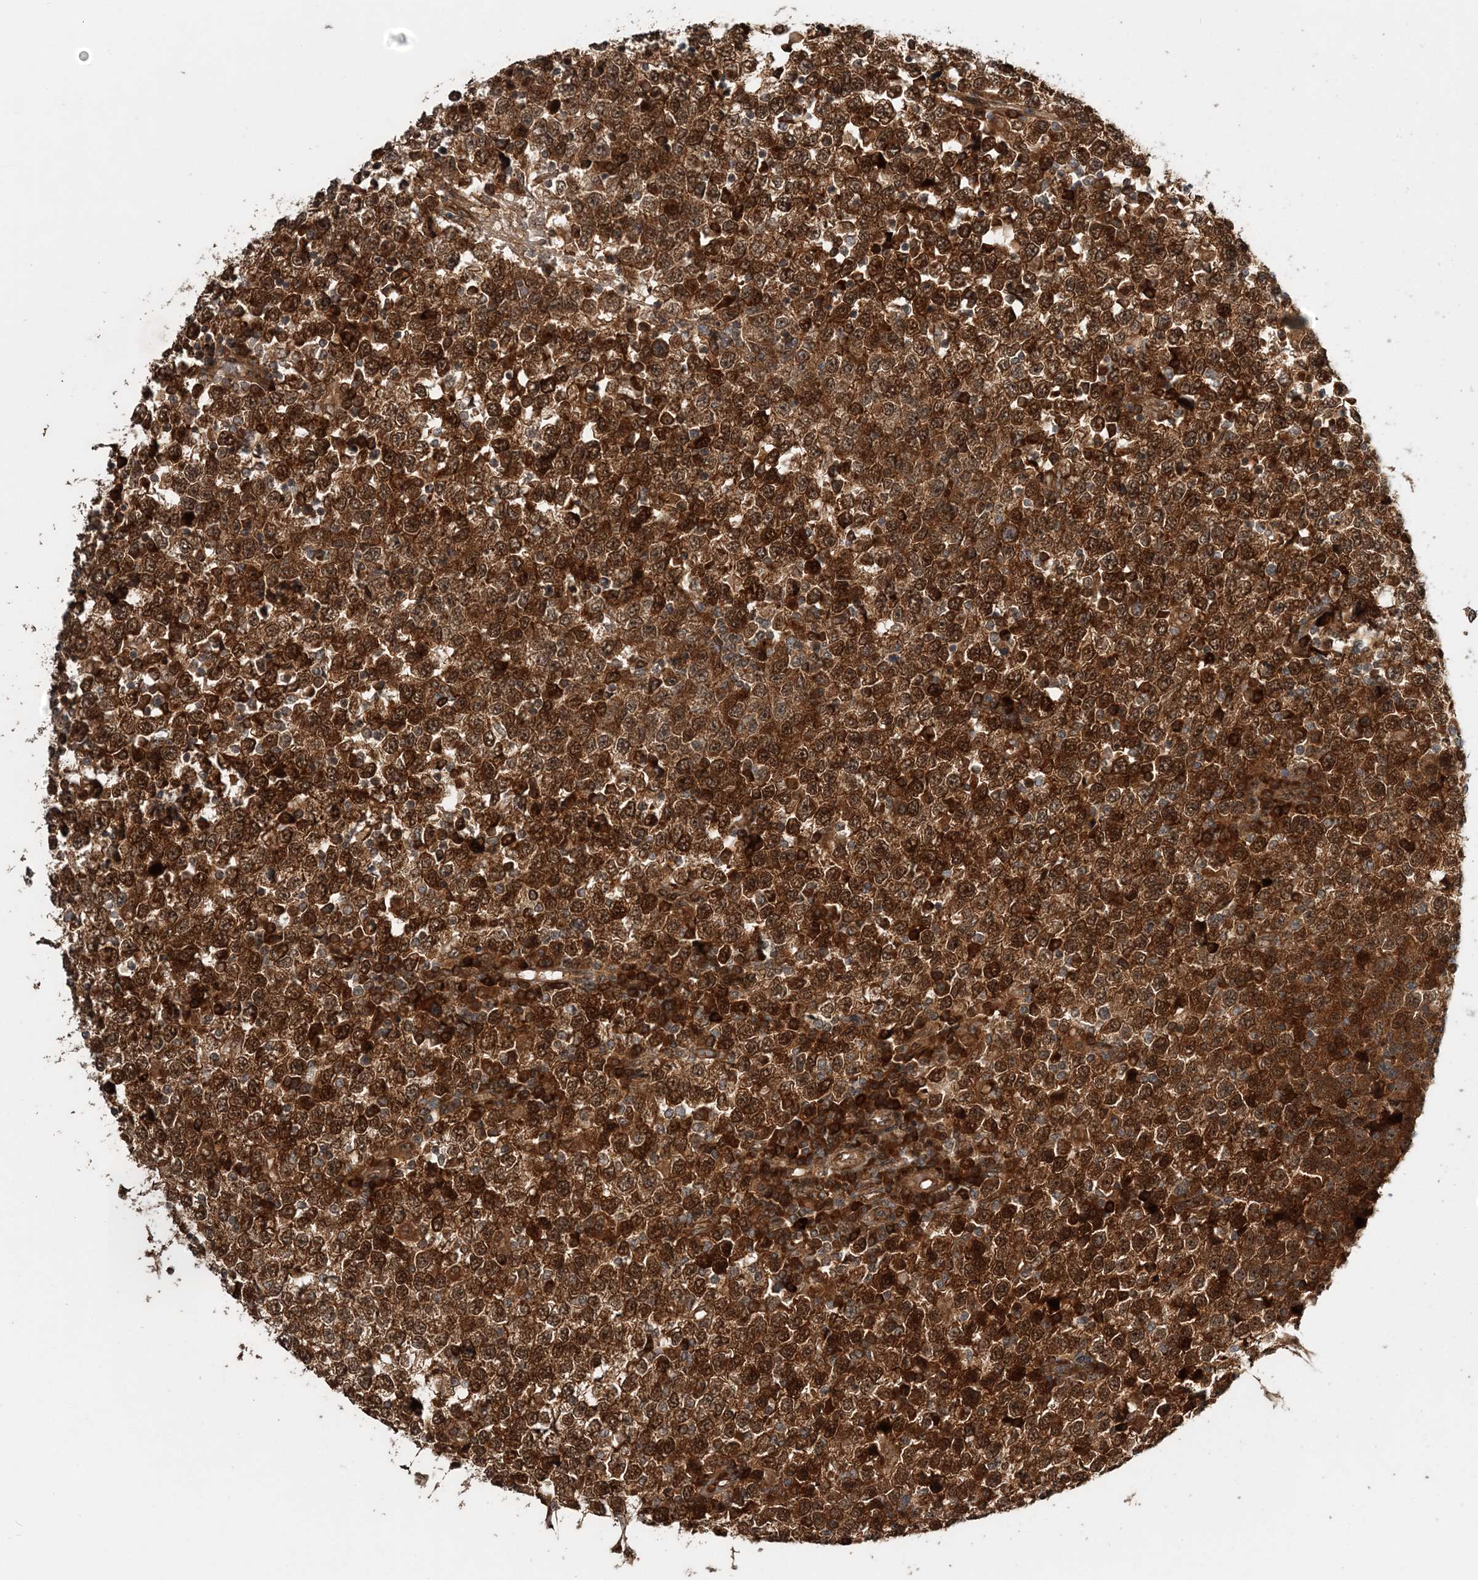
{"staining": {"intensity": "strong", "quantity": ">75%", "location": "cytoplasmic/membranous,nuclear"}, "tissue": "testis cancer", "cell_type": "Tumor cells", "image_type": "cancer", "snomed": [{"axis": "morphology", "description": "Seminoma, NOS"}, {"axis": "topography", "description": "Testis"}], "caption": "Testis cancer tissue exhibits strong cytoplasmic/membranous and nuclear expression in about >75% of tumor cells, visualized by immunohistochemistry. The protein is stained brown, and the nuclei are stained in blue (DAB IHC with brightfield microscopy, high magnification).", "gene": "UBTD2", "patient": {"sex": "male", "age": 65}}